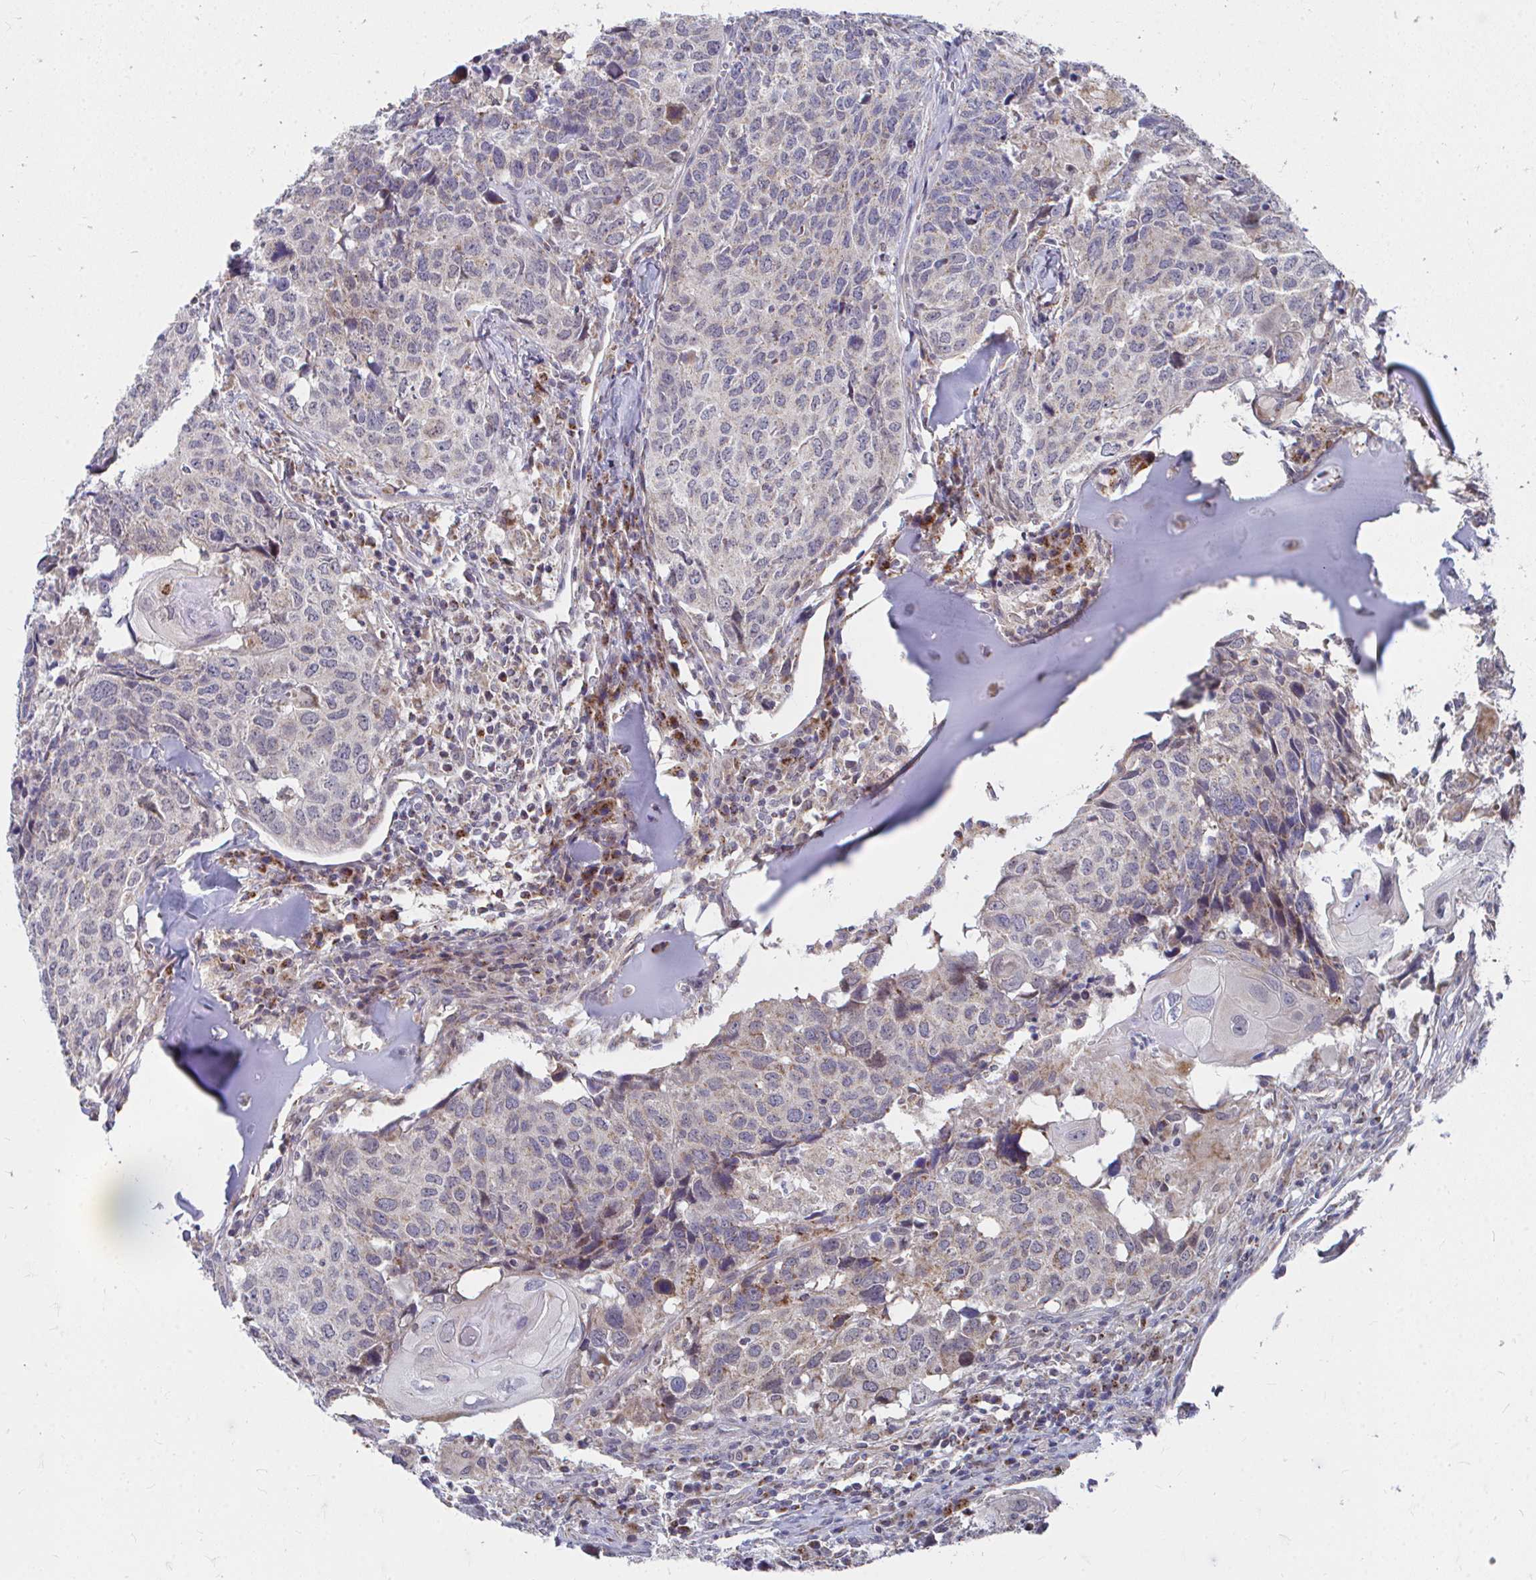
{"staining": {"intensity": "weak", "quantity": "<25%", "location": "cytoplasmic/membranous"}, "tissue": "head and neck cancer", "cell_type": "Tumor cells", "image_type": "cancer", "snomed": [{"axis": "morphology", "description": "Normal tissue, NOS"}, {"axis": "morphology", "description": "Squamous cell carcinoma, NOS"}, {"axis": "topography", "description": "Skeletal muscle"}, {"axis": "topography", "description": "Vascular tissue"}, {"axis": "topography", "description": "Peripheral nerve tissue"}, {"axis": "topography", "description": "Head-Neck"}], "caption": "This is an immunohistochemistry histopathology image of squamous cell carcinoma (head and neck). There is no expression in tumor cells.", "gene": "PEX3", "patient": {"sex": "male", "age": 66}}